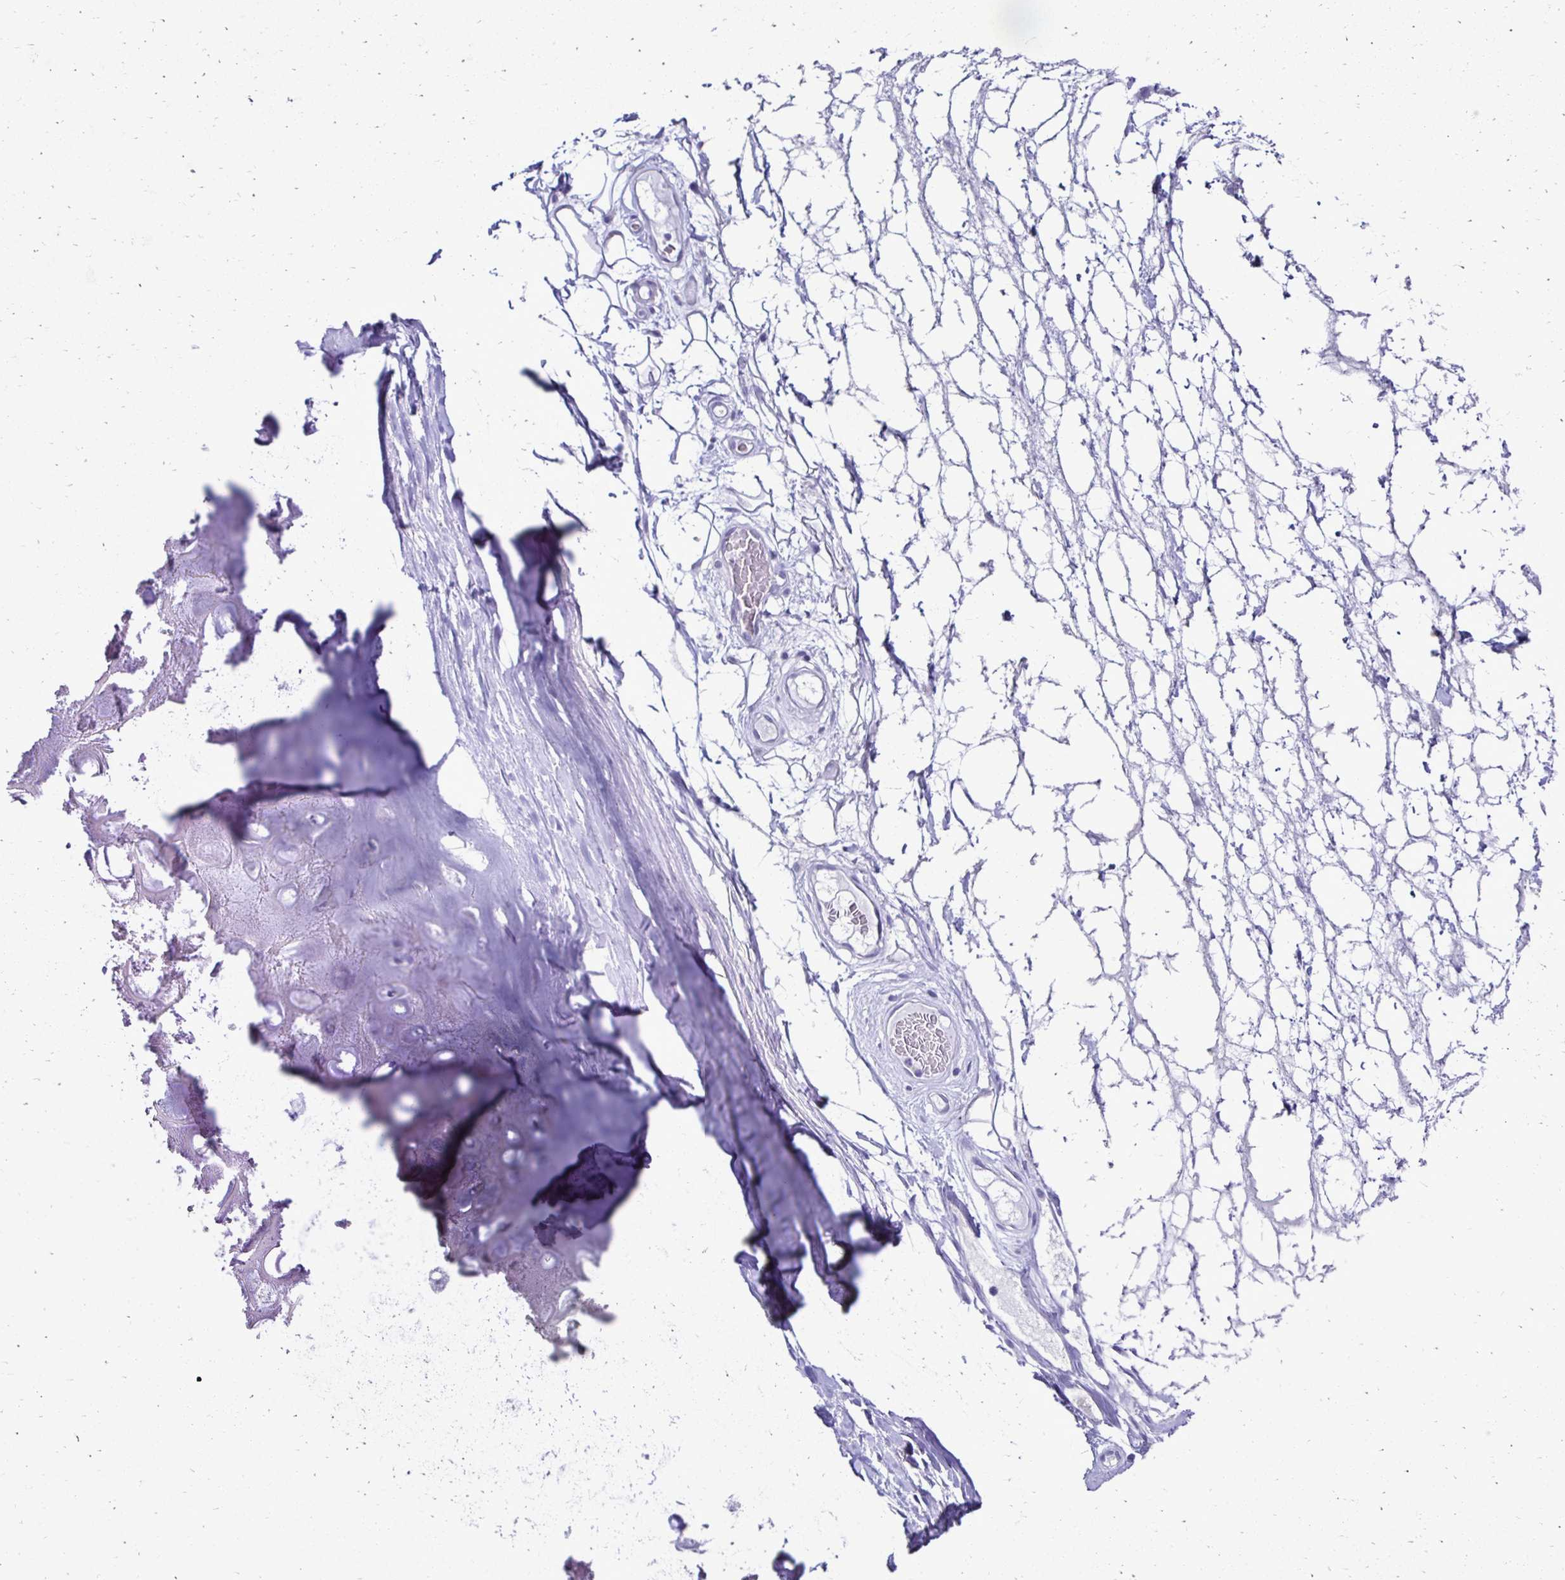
{"staining": {"intensity": "negative", "quantity": "none", "location": "none"}, "tissue": "adipose tissue", "cell_type": "Adipocytes", "image_type": "normal", "snomed": [{"axis": "morphology", "description": "Normal tissue, NOS"}, {"axis": "topography", "description": "Lymph node"}, {"axis": "topography", "description": "Cartilage tissue"}, {"axis": "topography", "description": "Nasopharynx"}], "caption": "IHC of unremarkable adipose tissue exhibits no expression in adipocytes.", "gene": "CST5", "patient": {"sex": "male", "age": 63}}